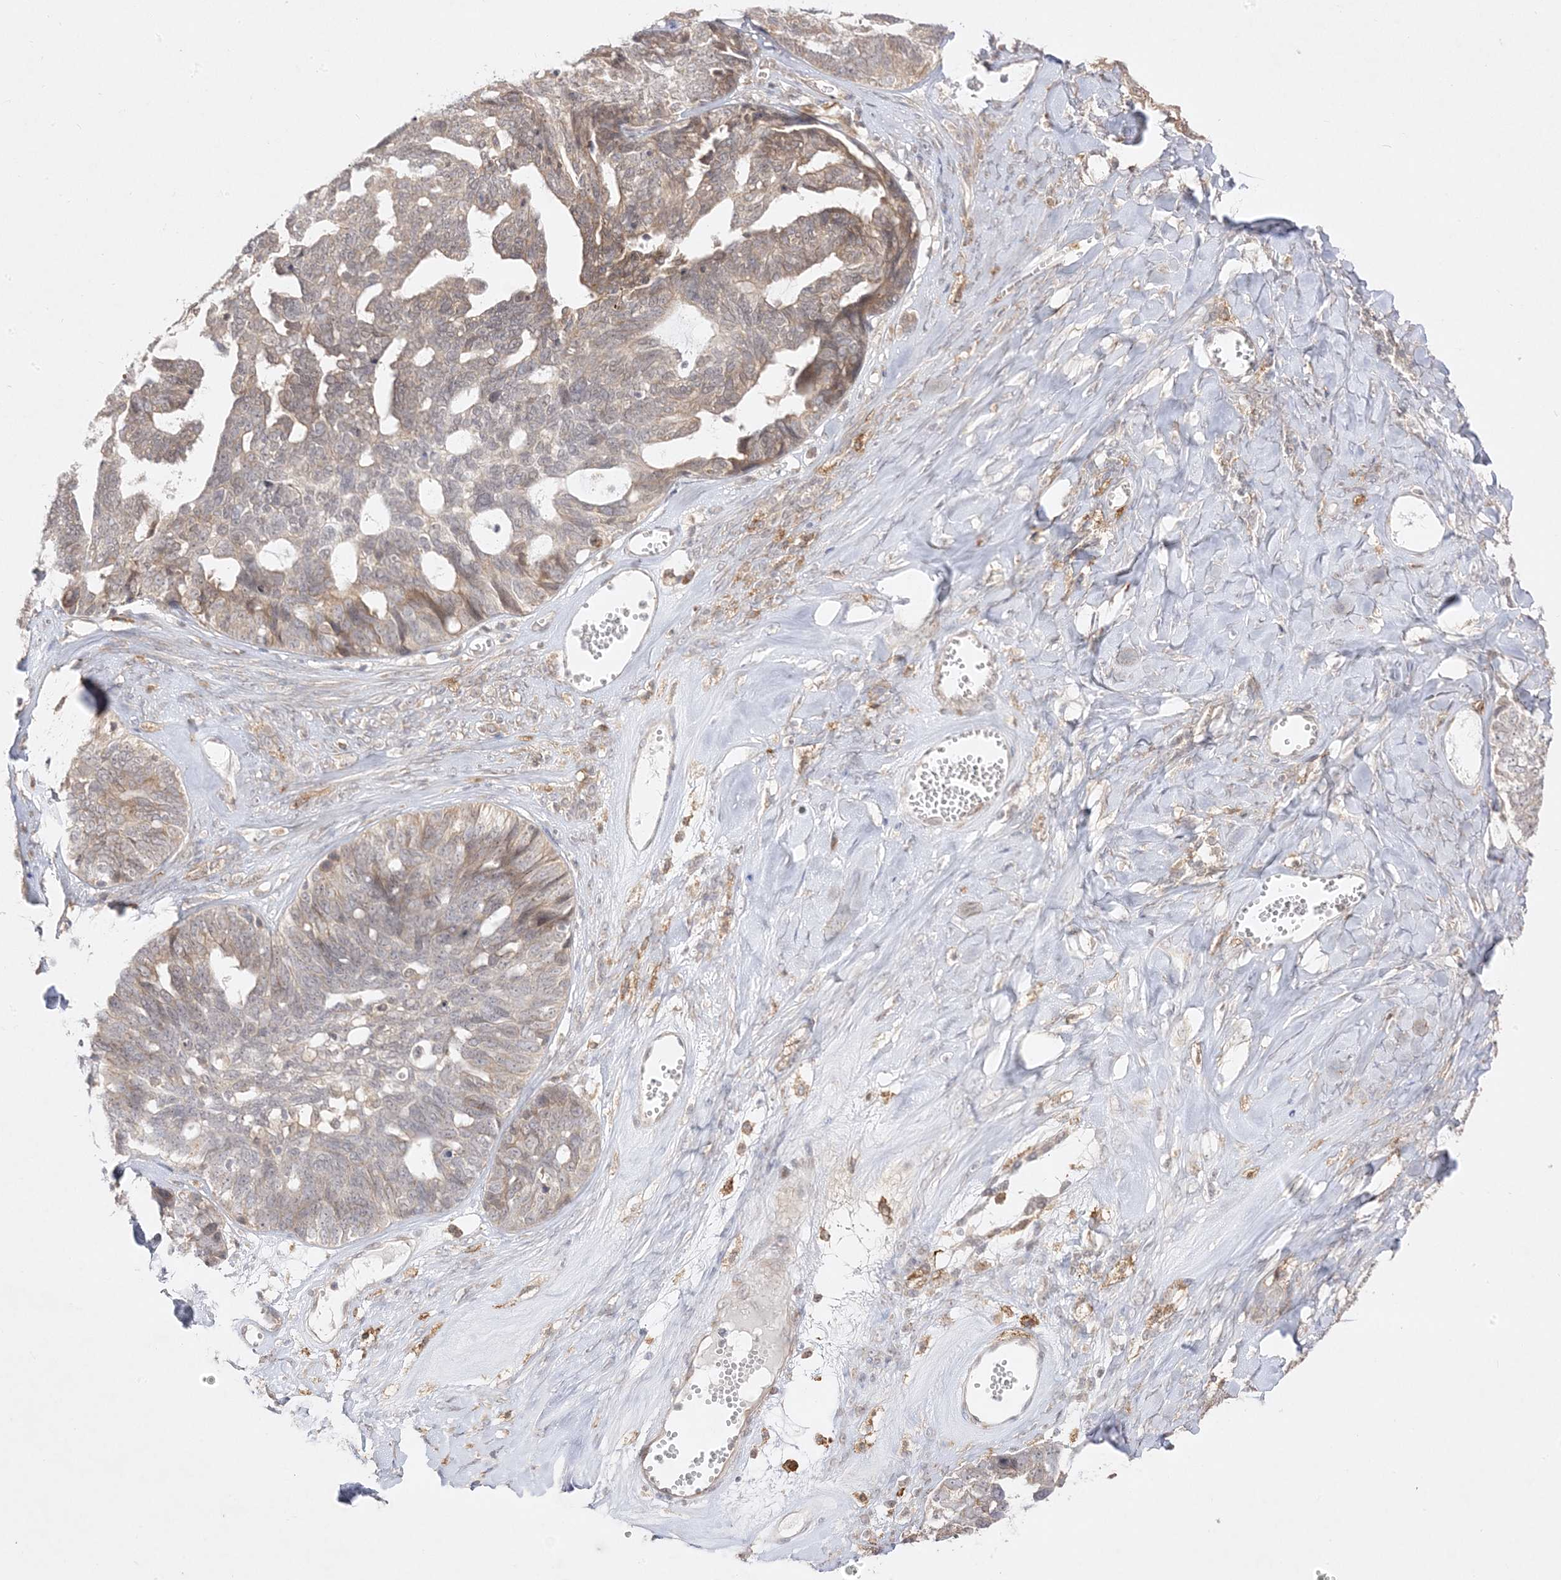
{"staining": {"intensity": "moderate", "quantity": "<25%", "location": "cytoplasmic/membranous"}, "tissue": "ovarian cancer", "cell_type": "Tumor cells", "image_type": "cancer", "snomed": [{"axis": "morphology", "description": "Cystadenocarcinoma, serous, NOS"}, {"axis": "topography", "description": "Ovary"}], "caption": "Brown immunohistochemical staining in serous cystadenocarcinoma (ovarian) exhibits moderate cytoplasmic/membranous staining in about <25% of tumor cells.", "gene": "C2CD2", "patient": {"sex": "female", "age": 79}}